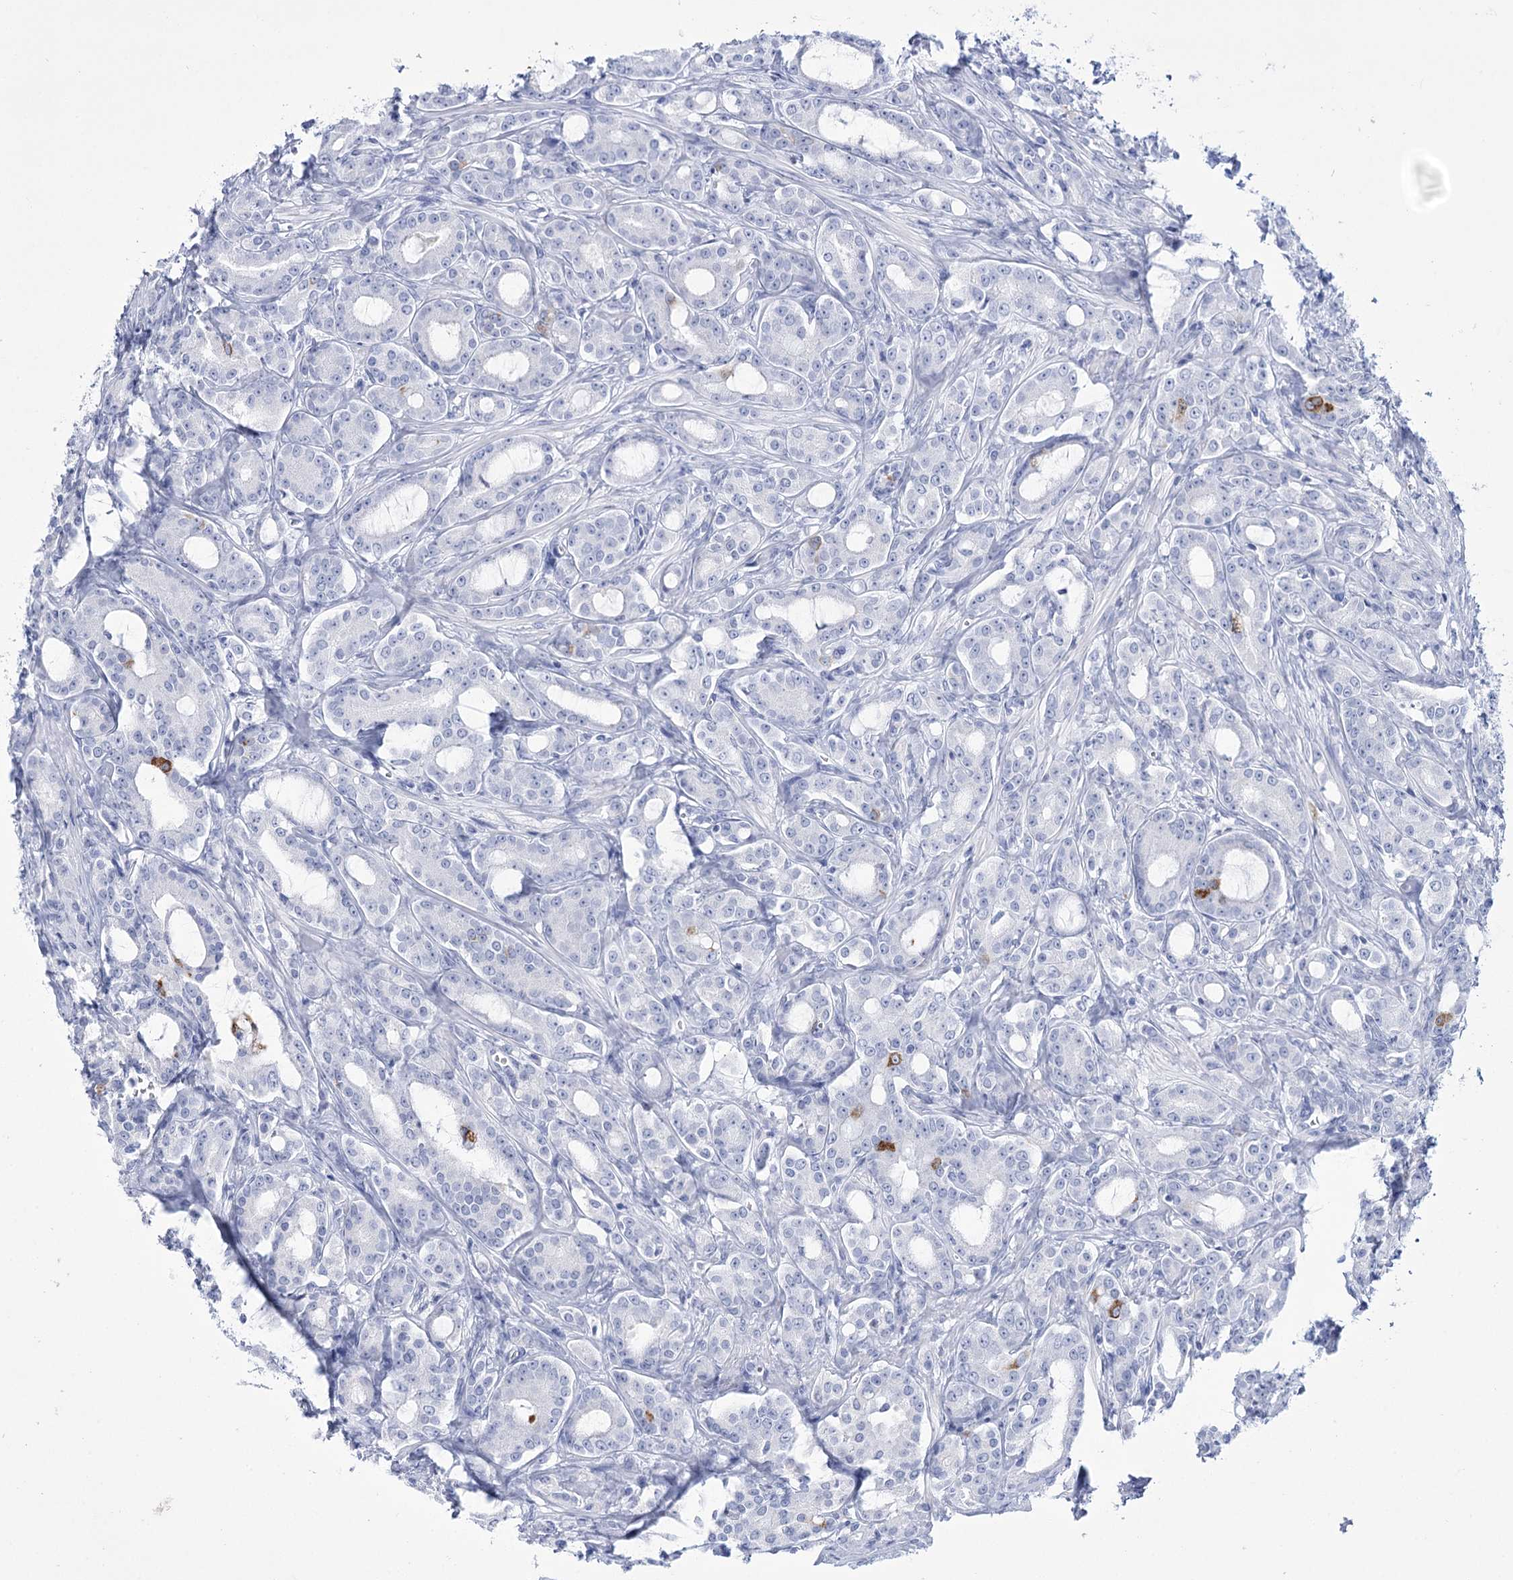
{"staining": {"intensity": "moderate", "quantity": "<25%", "location": "cytoplasmic/membranous"}, "tissue": "prostate cancer", "cell_type": "Tumor cells", "image_type": "cancer", "snomed": [{"axis": "morphology", "description": "Adenocarcinoma, High grade"}, {"axis": "topography", "description": "Prostate"}], "caption": "Prostate cancer (adenocarcinoma (high-grade)) tissue shows moderate cytoplasmic/membranous positivity in about <25% of tumor cells, visualized by immunohistochemistry.", "gene": "RNF186", "patient": {"sex": "male", "age": 72}}